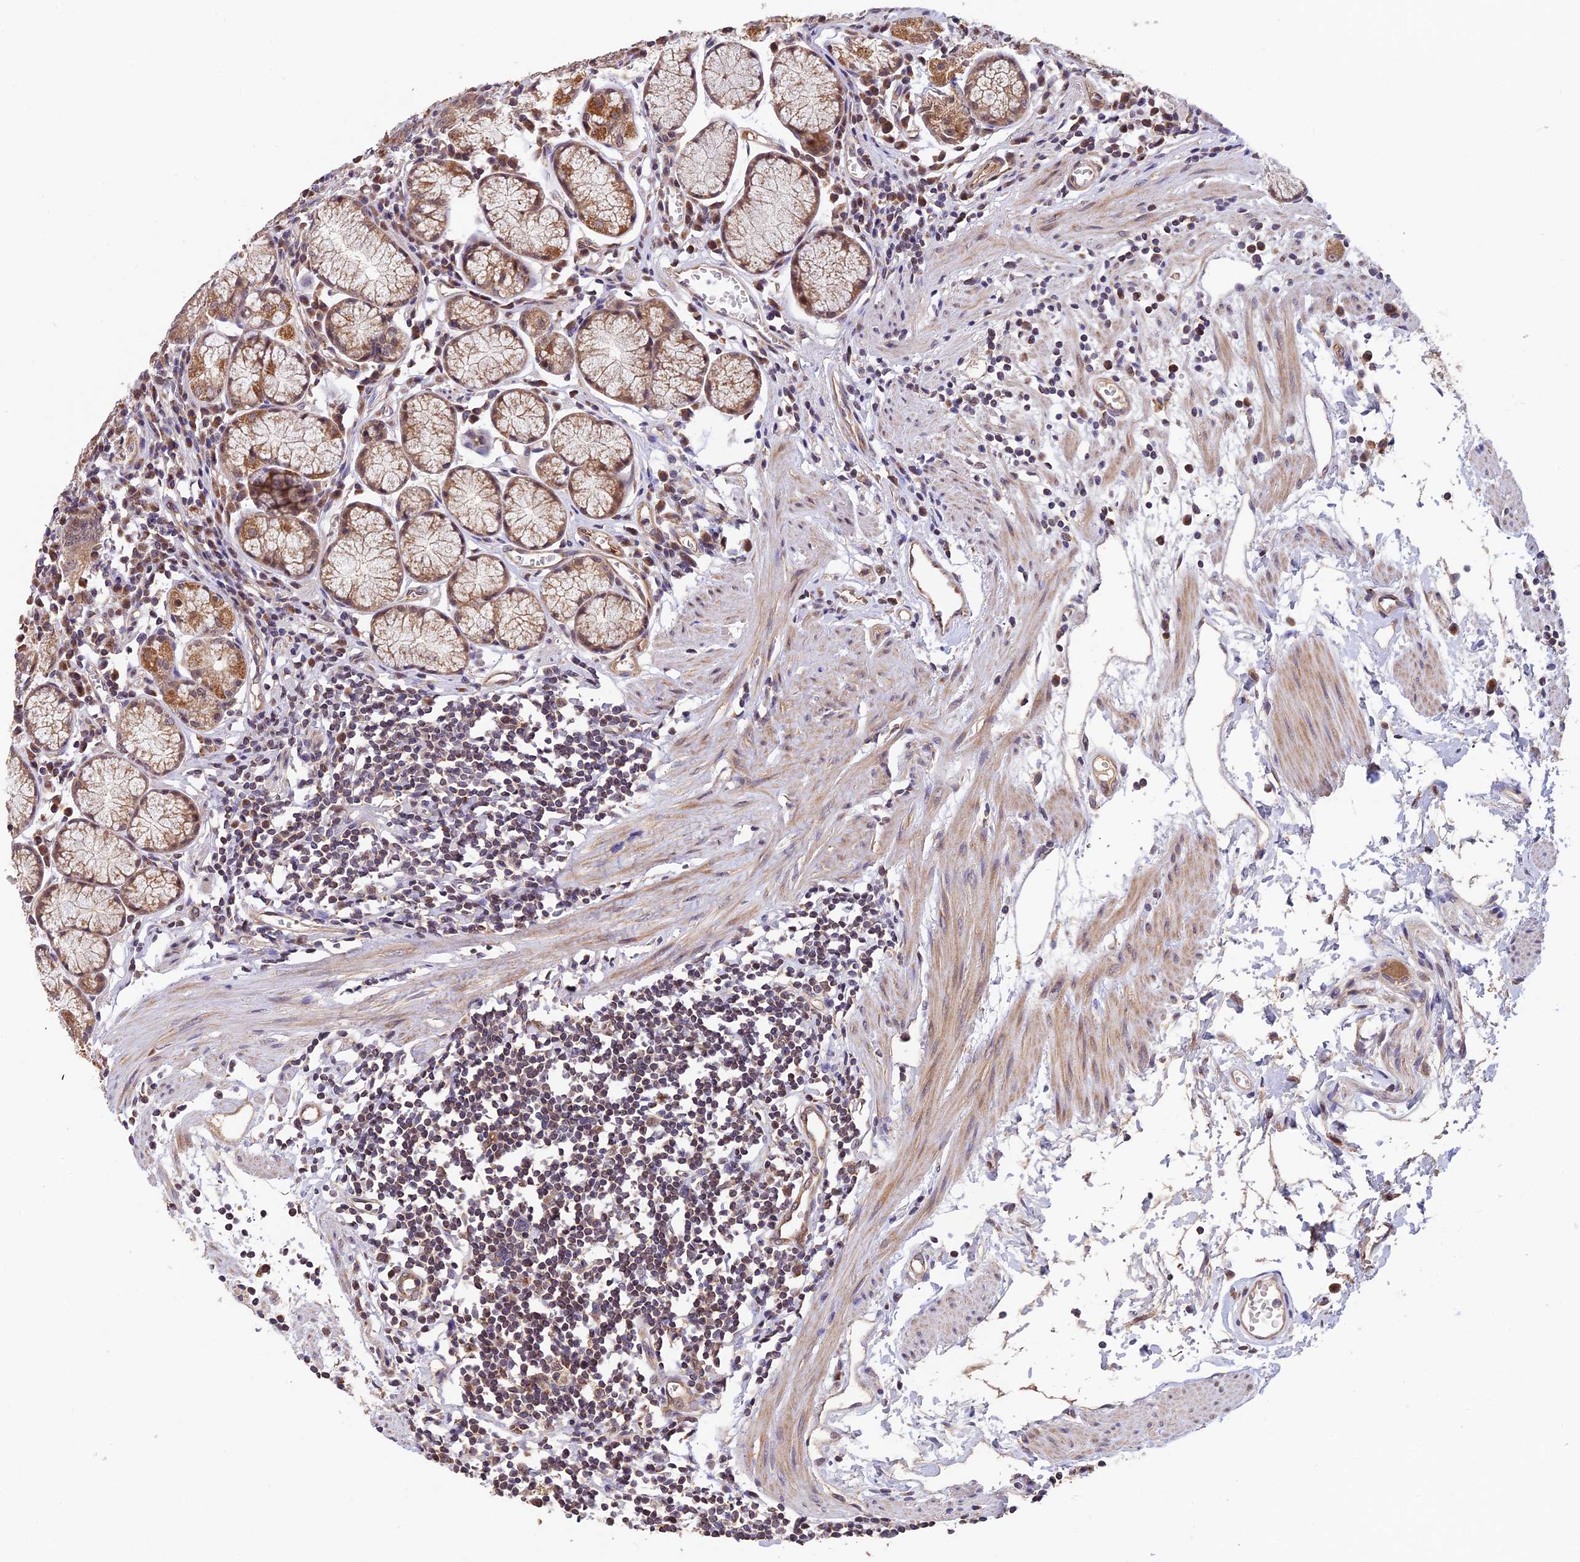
{"staining": {"intensity": "moderate", "quantity": ">75%", "location": "cytoplasmic/membranous"}, "tissue": "stomach", "cell_type": "Glandular cells", "image_type": "normal", "snomed": [{"axis": "morphology", "description": "Normal tissue, NOS"}, {"axis": "topography", "description": "Stomach"}], "caption": "Immunohistochemical staining of normal human stomach exhibits moderate cytoplasmic/membranous protein positivity in approximately >75% of glandular cells. Immunohistochemistry (ihc) stains the protein in brown and the nuclei are stained blue.", "gene": "MNS1", "patient": {"sex": "male", "age": 55}}